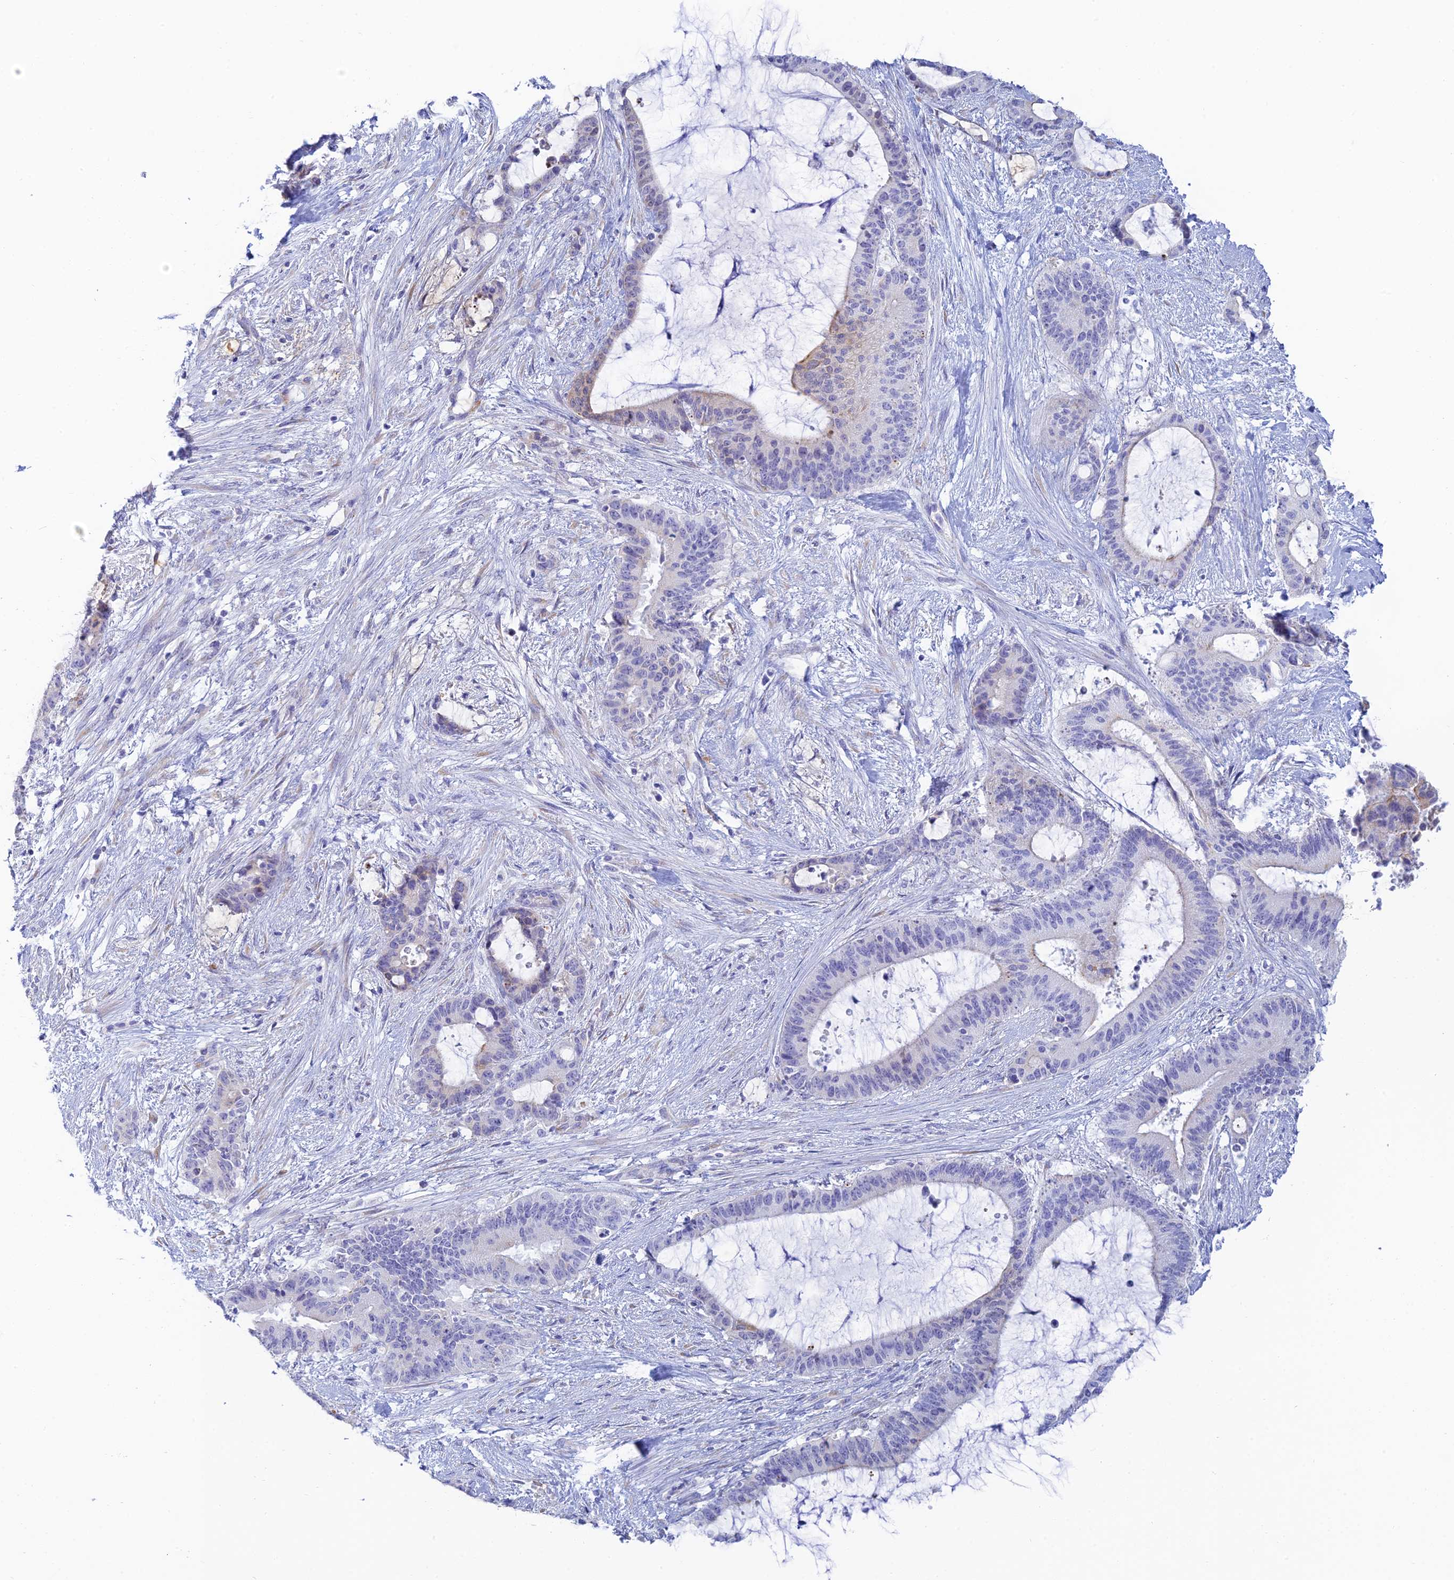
{"staining": {"intensity": "negative", "quantity": "none", "location": "none"}, "tissue": "liver cancer", "cell_type": "Tumor cells", "image_type": "cancer", "snomed": [{"axis": "morphology", "description": "Normal tissue, NOS"}, {"axis": "morphology", "description": "Cholangiocarcinoma"}, {"axis": "topography", "description": "Liver"}, {"axis": "topography", "description": "Peripheral nerve tissue"}], "caption": "This is an immunohistochemistry histopathology image of liver cholangiocarcinoma. There is no staining in tumor cells.", "gene": "CEP152", "patient": {"sex": "female", "age": 73}}